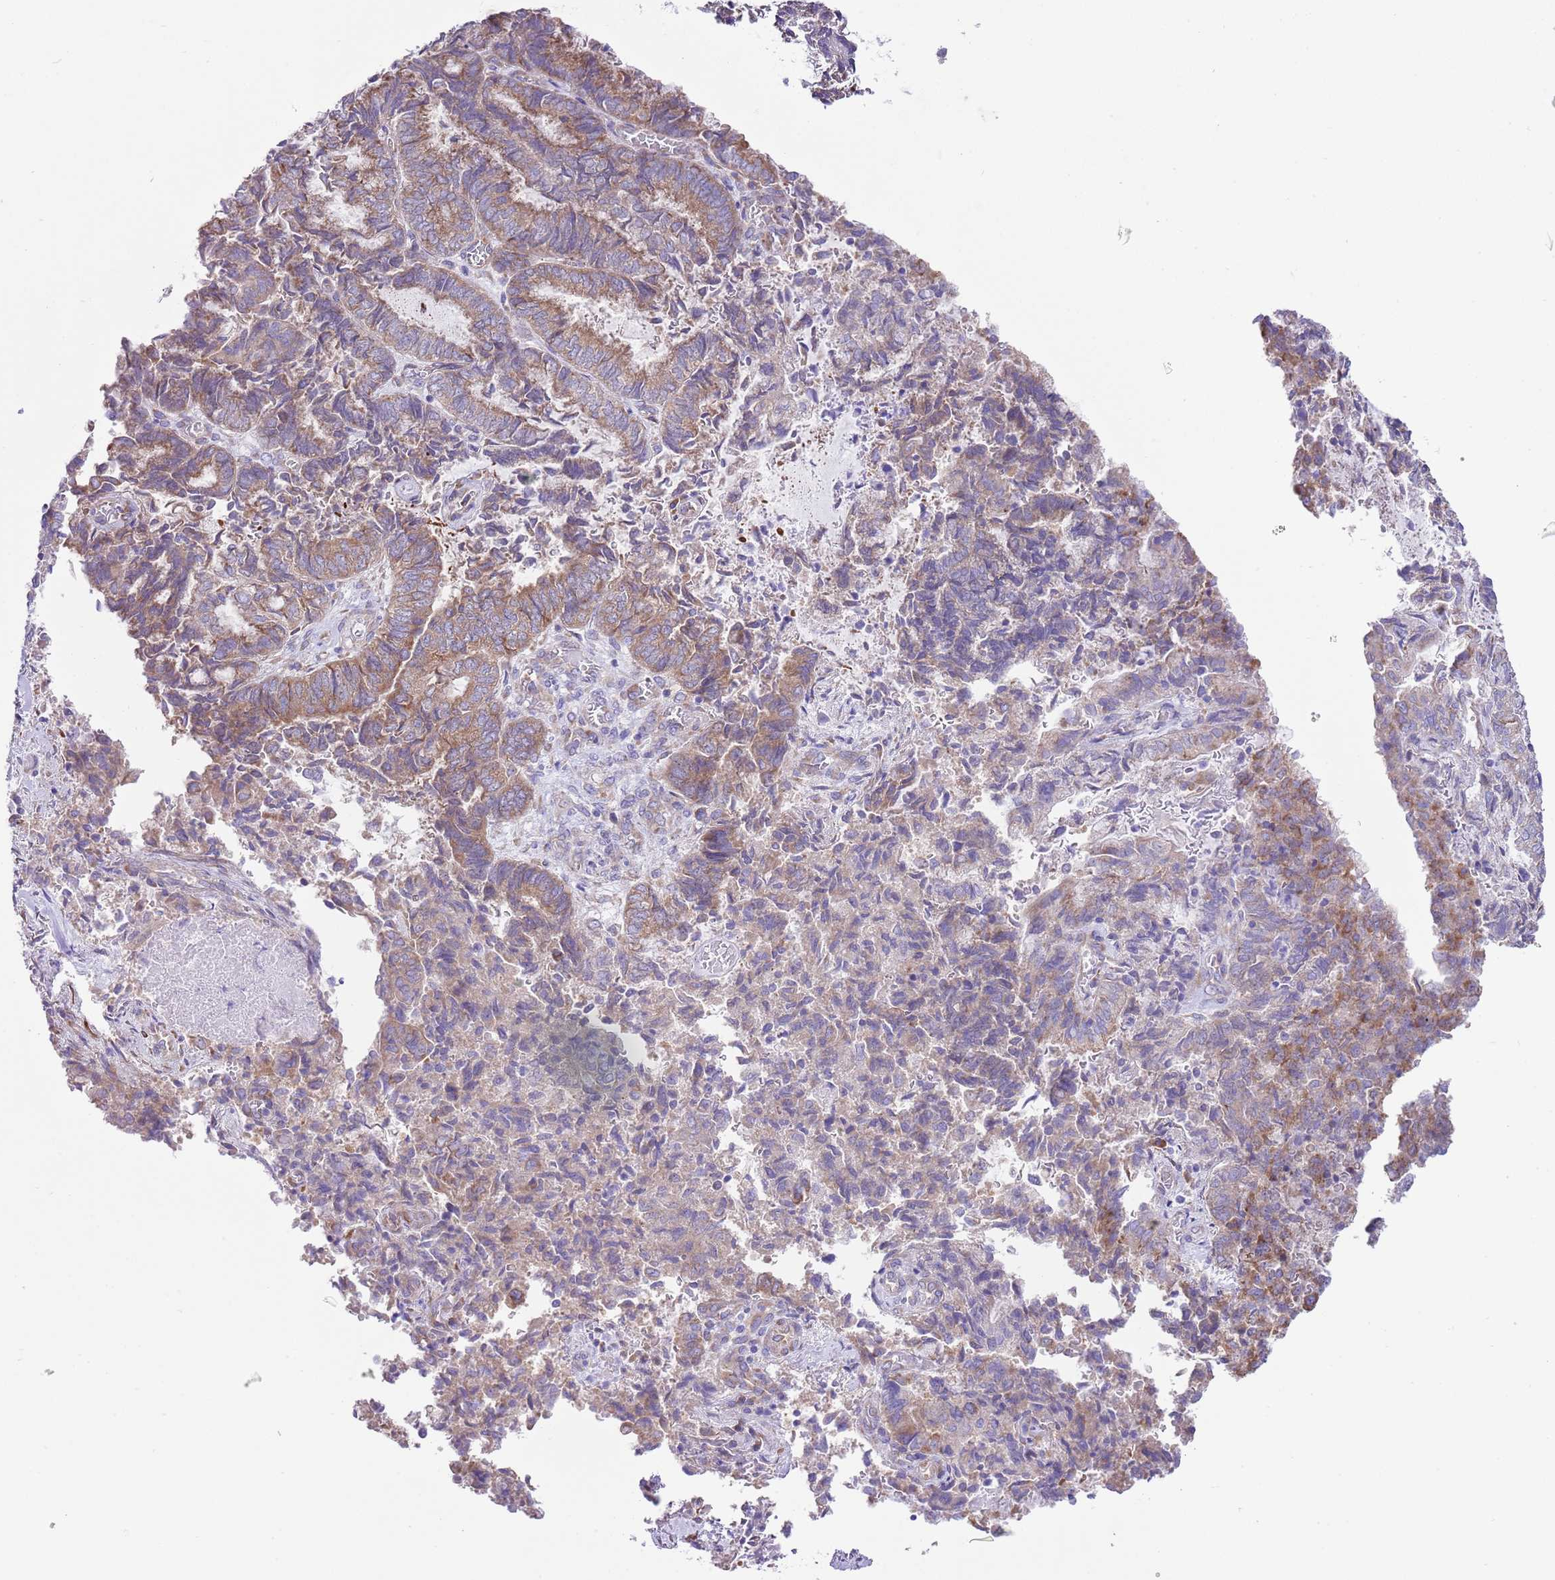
{"staining": {"intensity": "moderate", "quantity": ">75%", "location": "cytoplasmic/membranous"}, "tissue": "endometrial cancer", "cell_type": "Tumor cells", "image_type": "cancer", "snomed": [{"axis": "morphology", "description": "Adenocarcinoma, NOS"}, {"axis": "topography", "description": "Endometrium"}], "caption": "Brown immunohistochemical staining in human adenocarcinoma (endometrial) shows moderate cytoplasmic/membranous staining in about >75% of tumor cells.", "gene": "RPS10", "patient": {"sex": "female", "age": 80}}